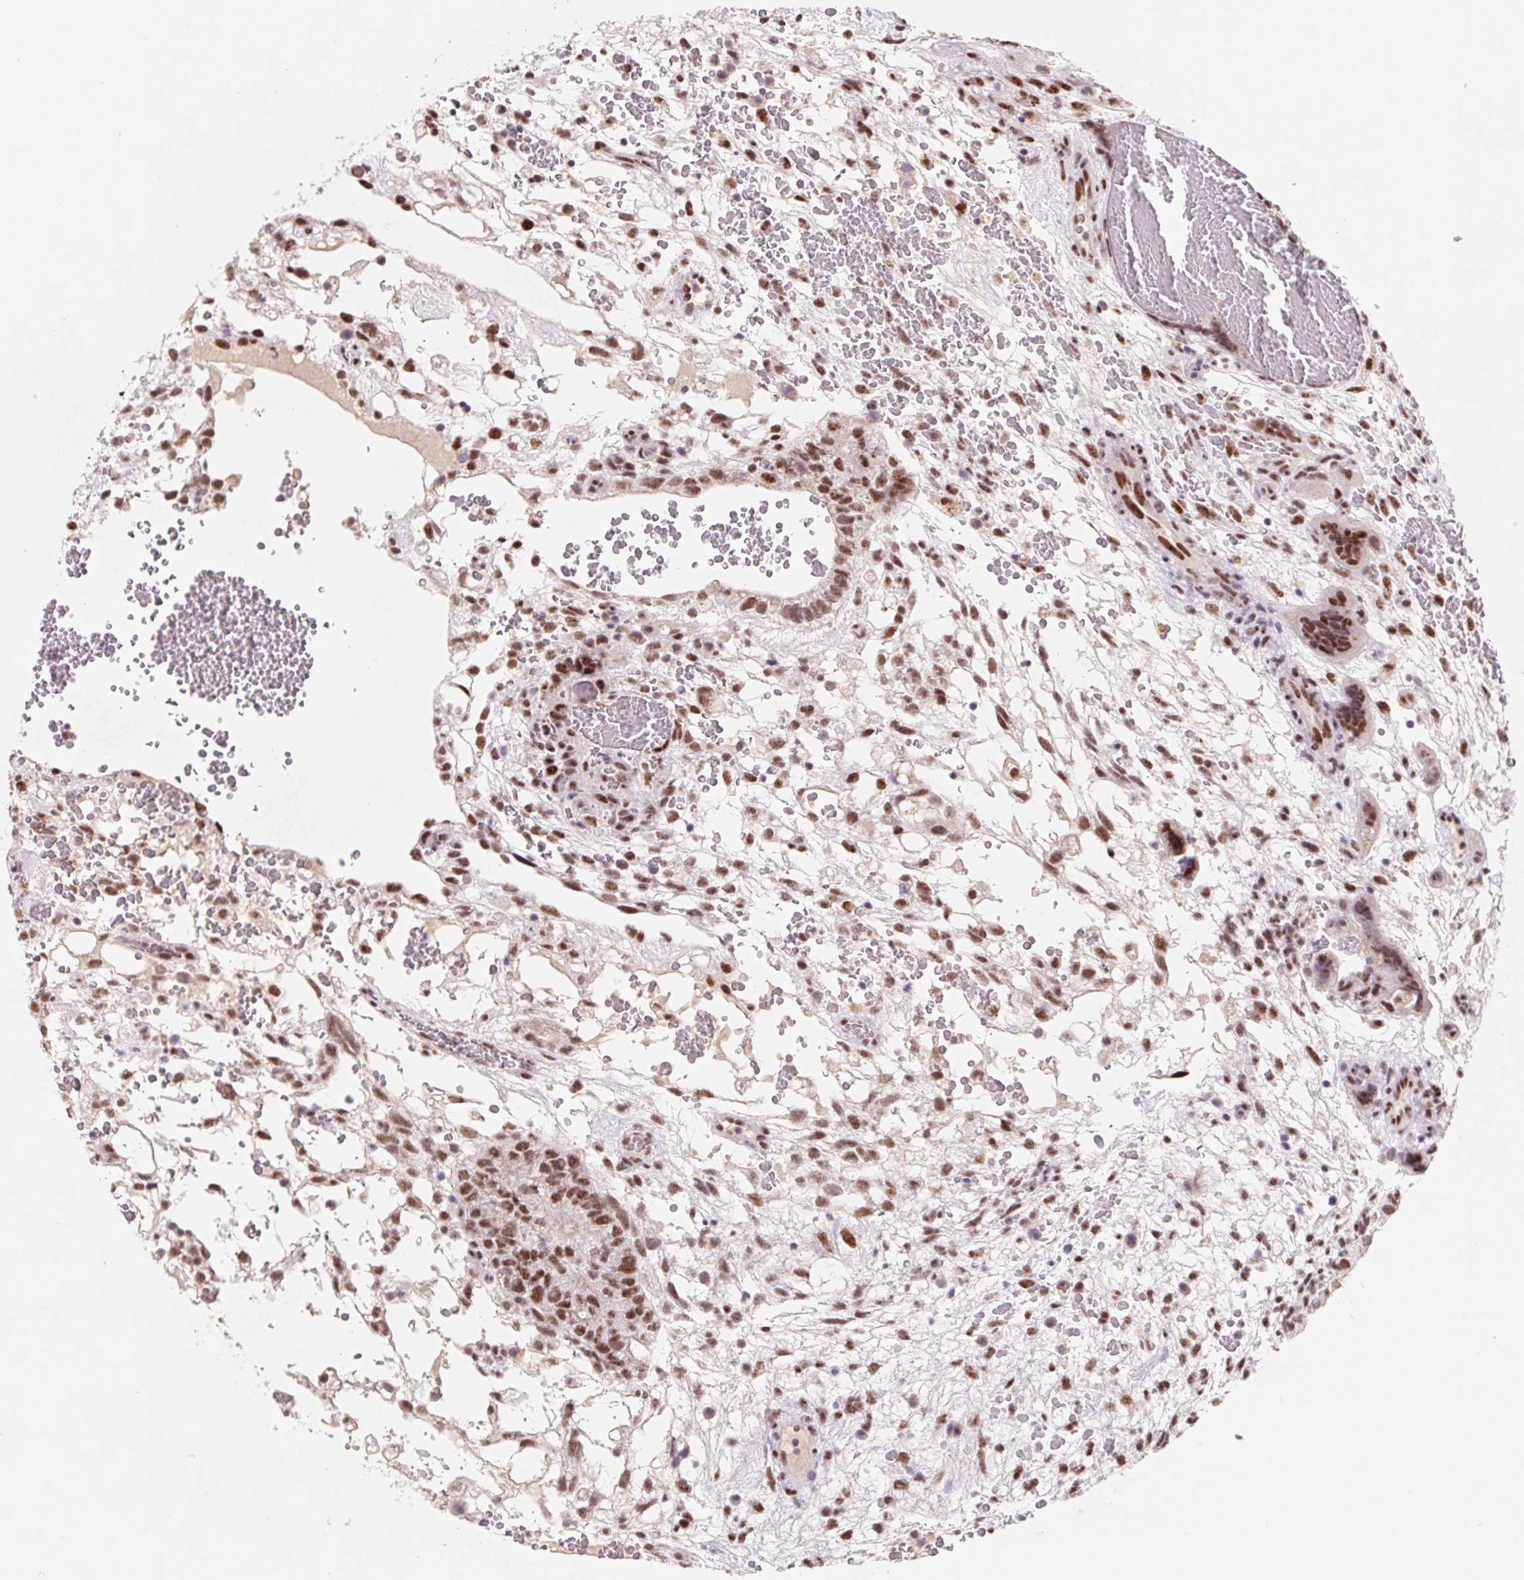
{"staining": {"intensity": "moderate", "quantity": ">75%", "location": "nuclear"}, "tissue": "testis cancer", "cell_type": "Tumor cells", "image_type": "cancer", "snomed": [{"axis": "morphology", "description": "Normal tissue, NOS"}, {"axis": "morphology", "description": "Carcinoma, Embryonal, NOS"}, {"axis": "topography", "description": "Testis"}], "caption": "Immunohistochemical staining of human embryonal carcinoma (testis) exhibits moderate nuclear protein staining in approximately >75% of tumor cells. The protein of interest is shown in brown color, while the nuclei are stained blue.", "gene": "DPPA5", "patient": {"sex": "male", "age": 32}}